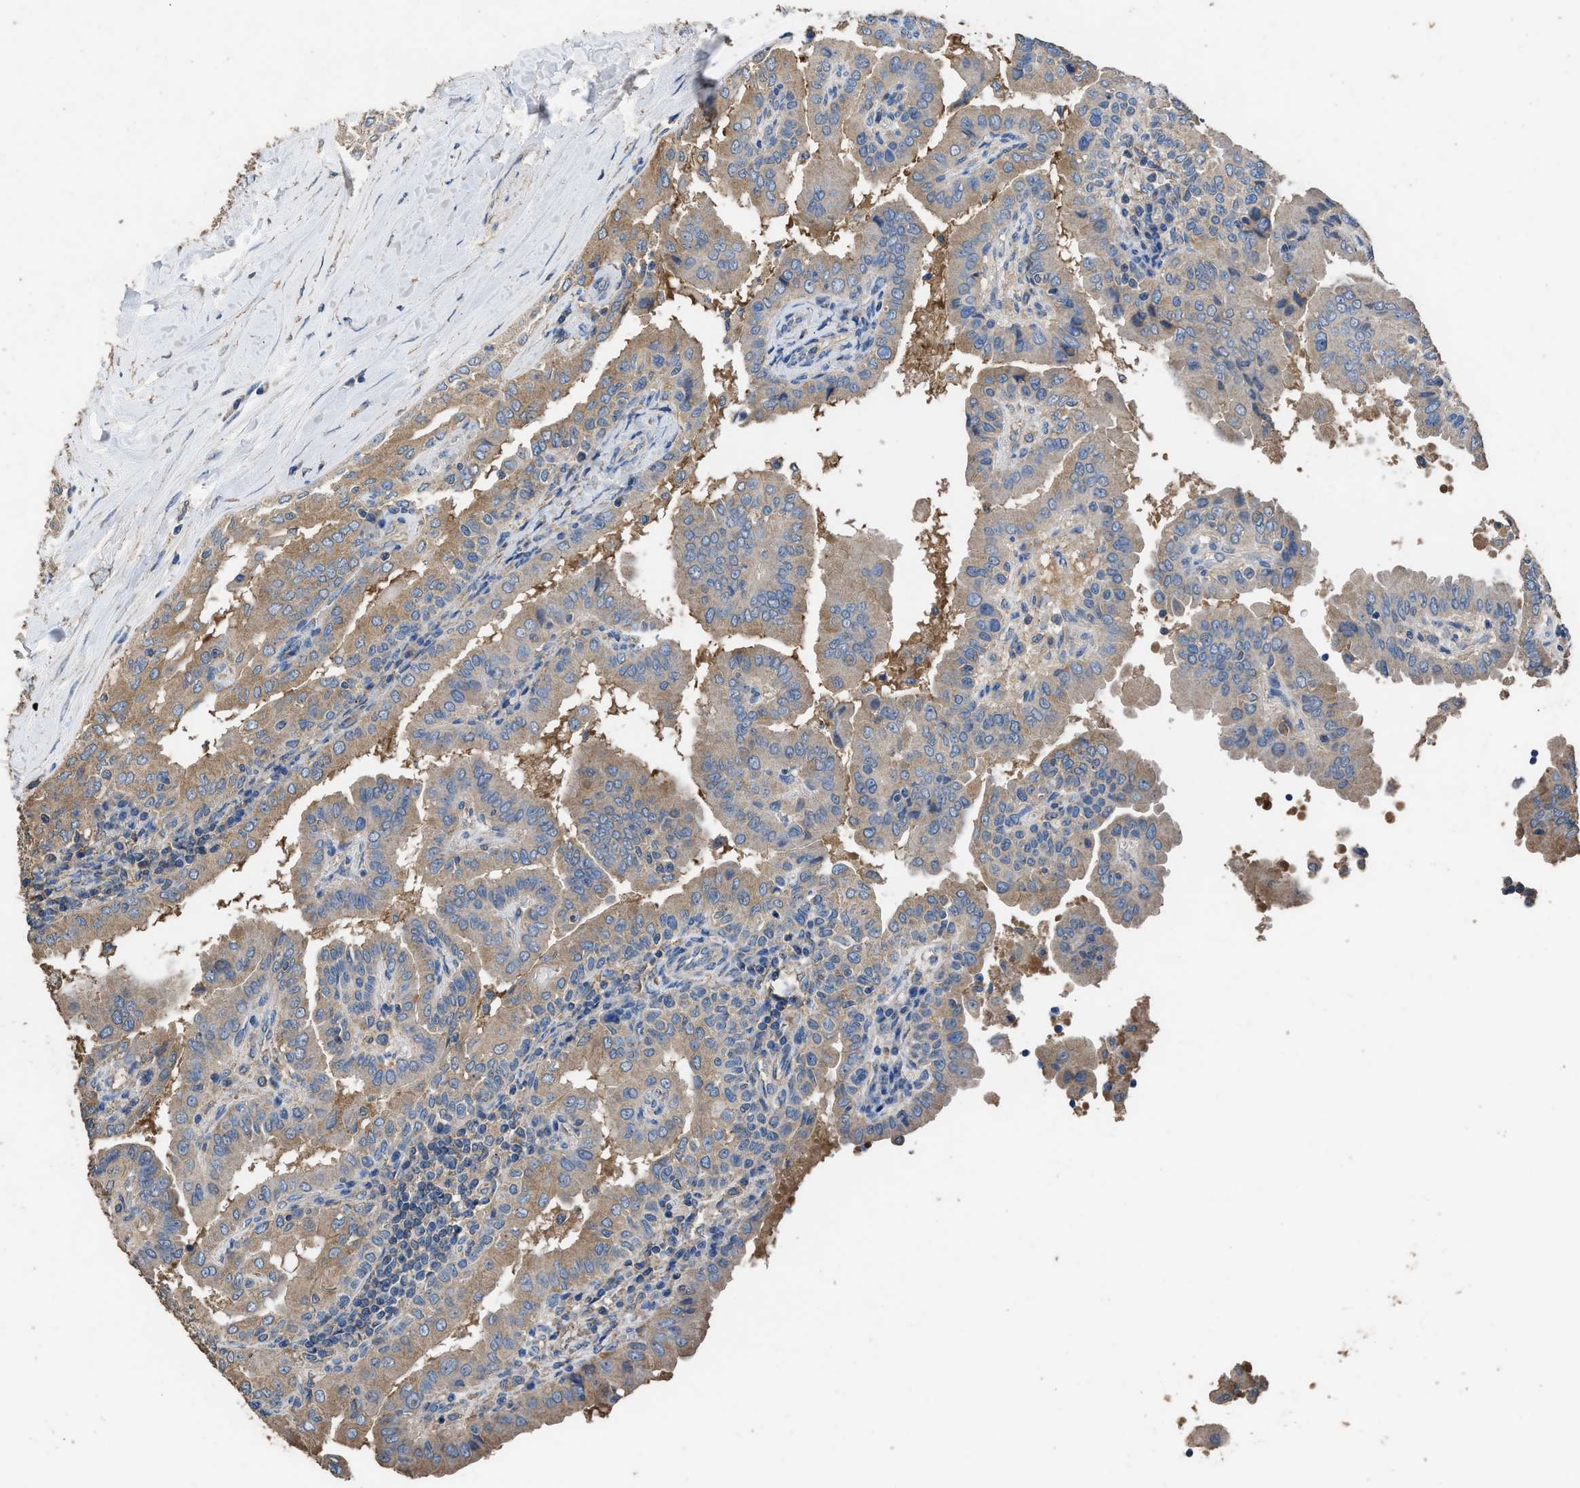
{"staining": {"intensity": "weak", "quantity": ">75%", "location": "cytoplasmic/membranous"}, "tissue": "thyroid cancer", "cell_type": "Tumor cells", "image_type": "cancer", "snomed": [{"axis": "morphology", "description": "Papillary adenocarcinoma, NOS"}, {"axis": "topography", "description": "Thyroid gland"}], "caption": "This micrograph demonstrates papillary adenocarcinoma (thyroid) stained with IHC to label a protein in brown. The cytoplasmic/membranous of tumor cells show weak positivity for the protein. Nuclei are counter-stained blue.", "gene": "ITSN1", "patient": {"sex": "male", "age": 33}}